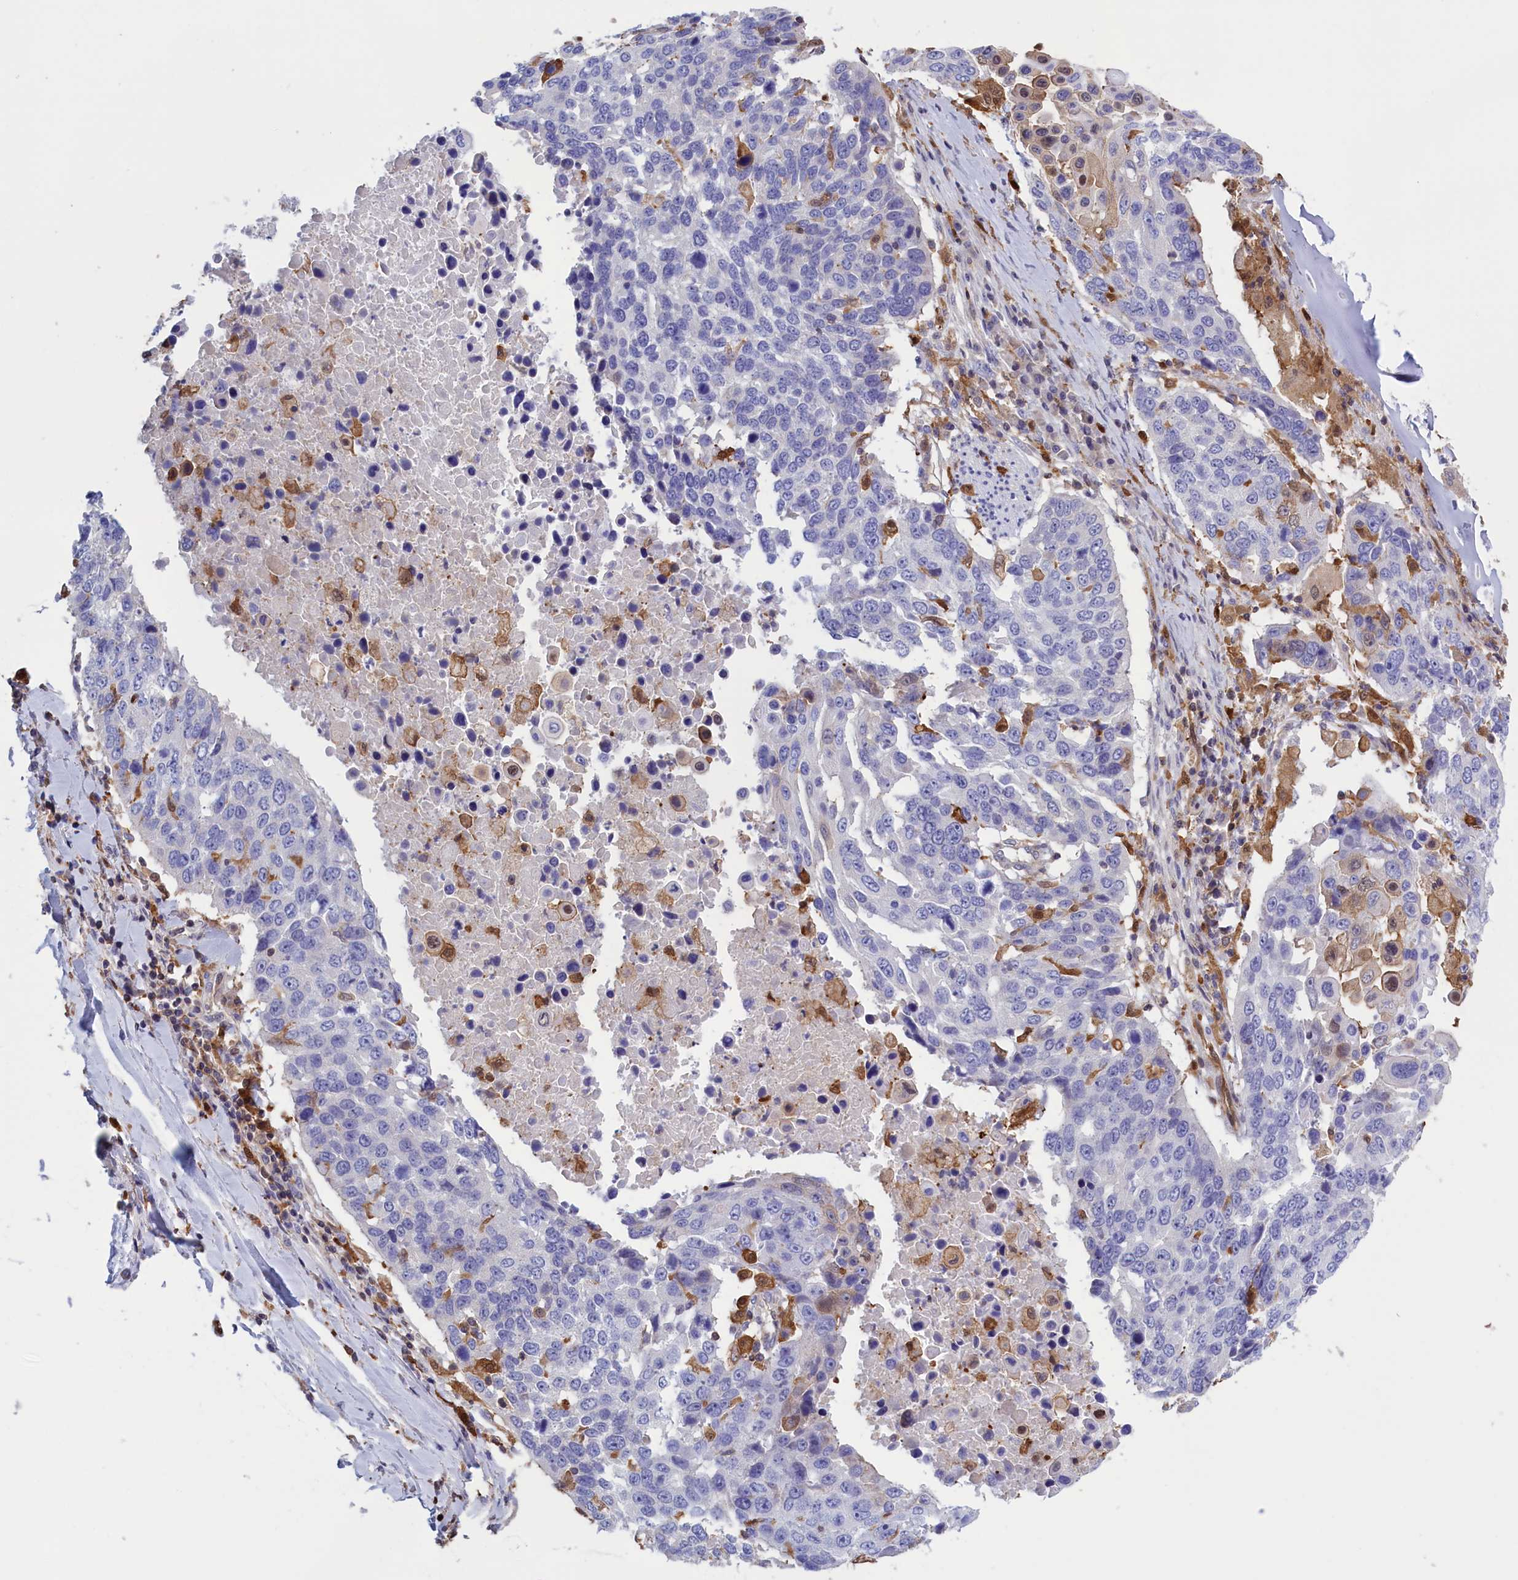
{"staining": {"intensity": "negative", "quantity": "none", "location": "none"}, "tissue": "lung cancer", "cell_type": "Tumor cells", "image_type": "cancer", "snomed": [{"axis": "morphology", "description": "Squamous cell carcinoma, NOS"}, {"axis": "topography", "description": "Lung"}], "caption": "Tumor cells show no significant protein expression in lung squamous cell carcinoma.", "gene": "ARHGAP18", "patient": {"sex": "male", "age": 66}}